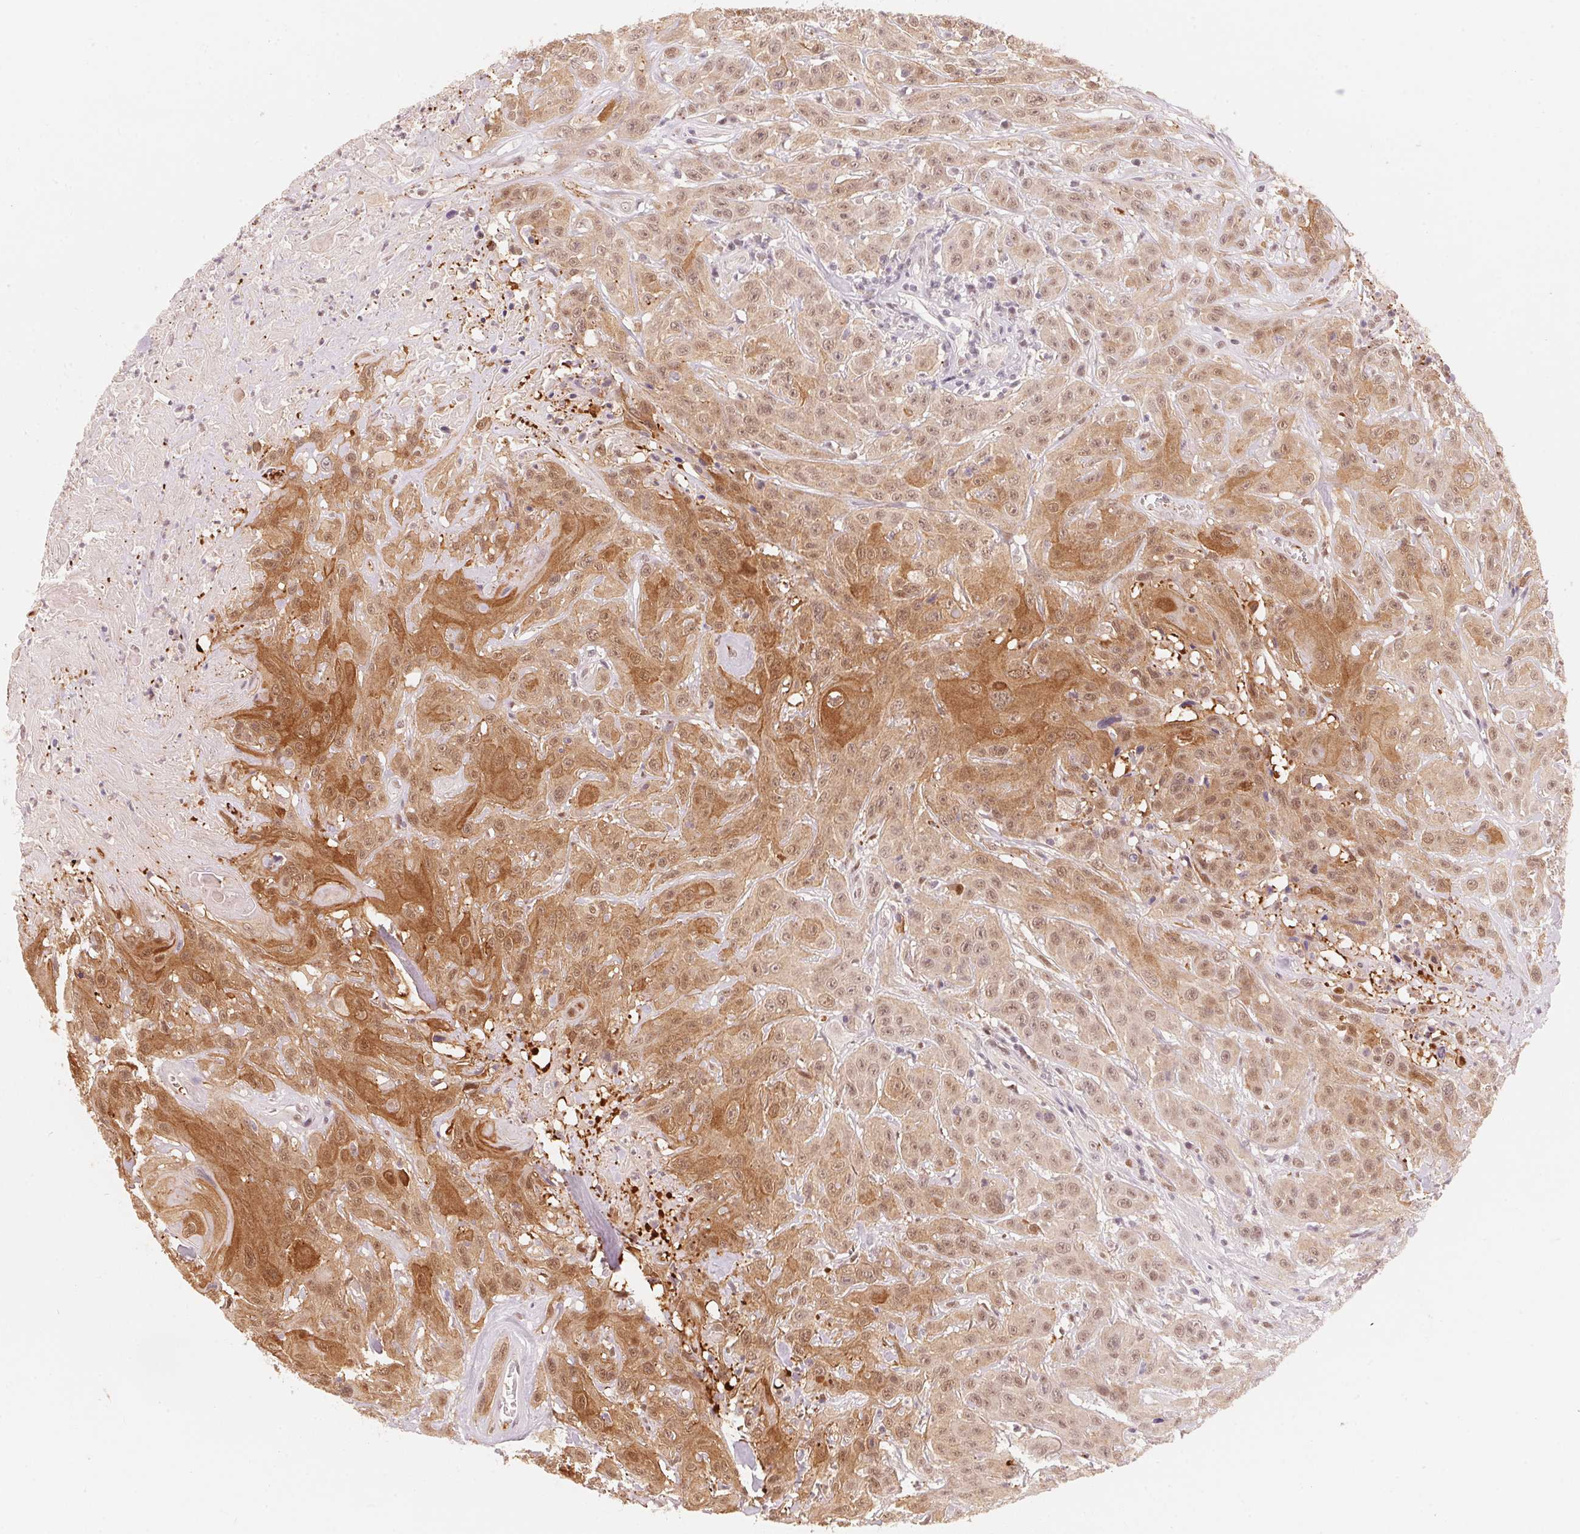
{"staining": {"intensity": "moderate", "quantity": ">75%", "location": "cytoplasmic/membranous,nuclear"}, "tissue": "head and neck cancer", "cell_type": "Tumor cells", "image_type": "cancer", "snomed": [{"axis": "morphology", "description": "Squamous cell carcinoma, NOS"}, {"axis": "topography", "description": "Skin"}, {"axis": "topography", "description": "Head-Neck"}], "caption": "This photomicrograph demonstrates head and neck cancer stained with IHC to label a protein in brown. The cytoplasmic/membranous and nuclear of tumor cells show moderate positivity for the protein. Nuclei are counter-stained blue.", "gene": "ARHGAP22", "patient": {"sex": "male", "age": 80}}